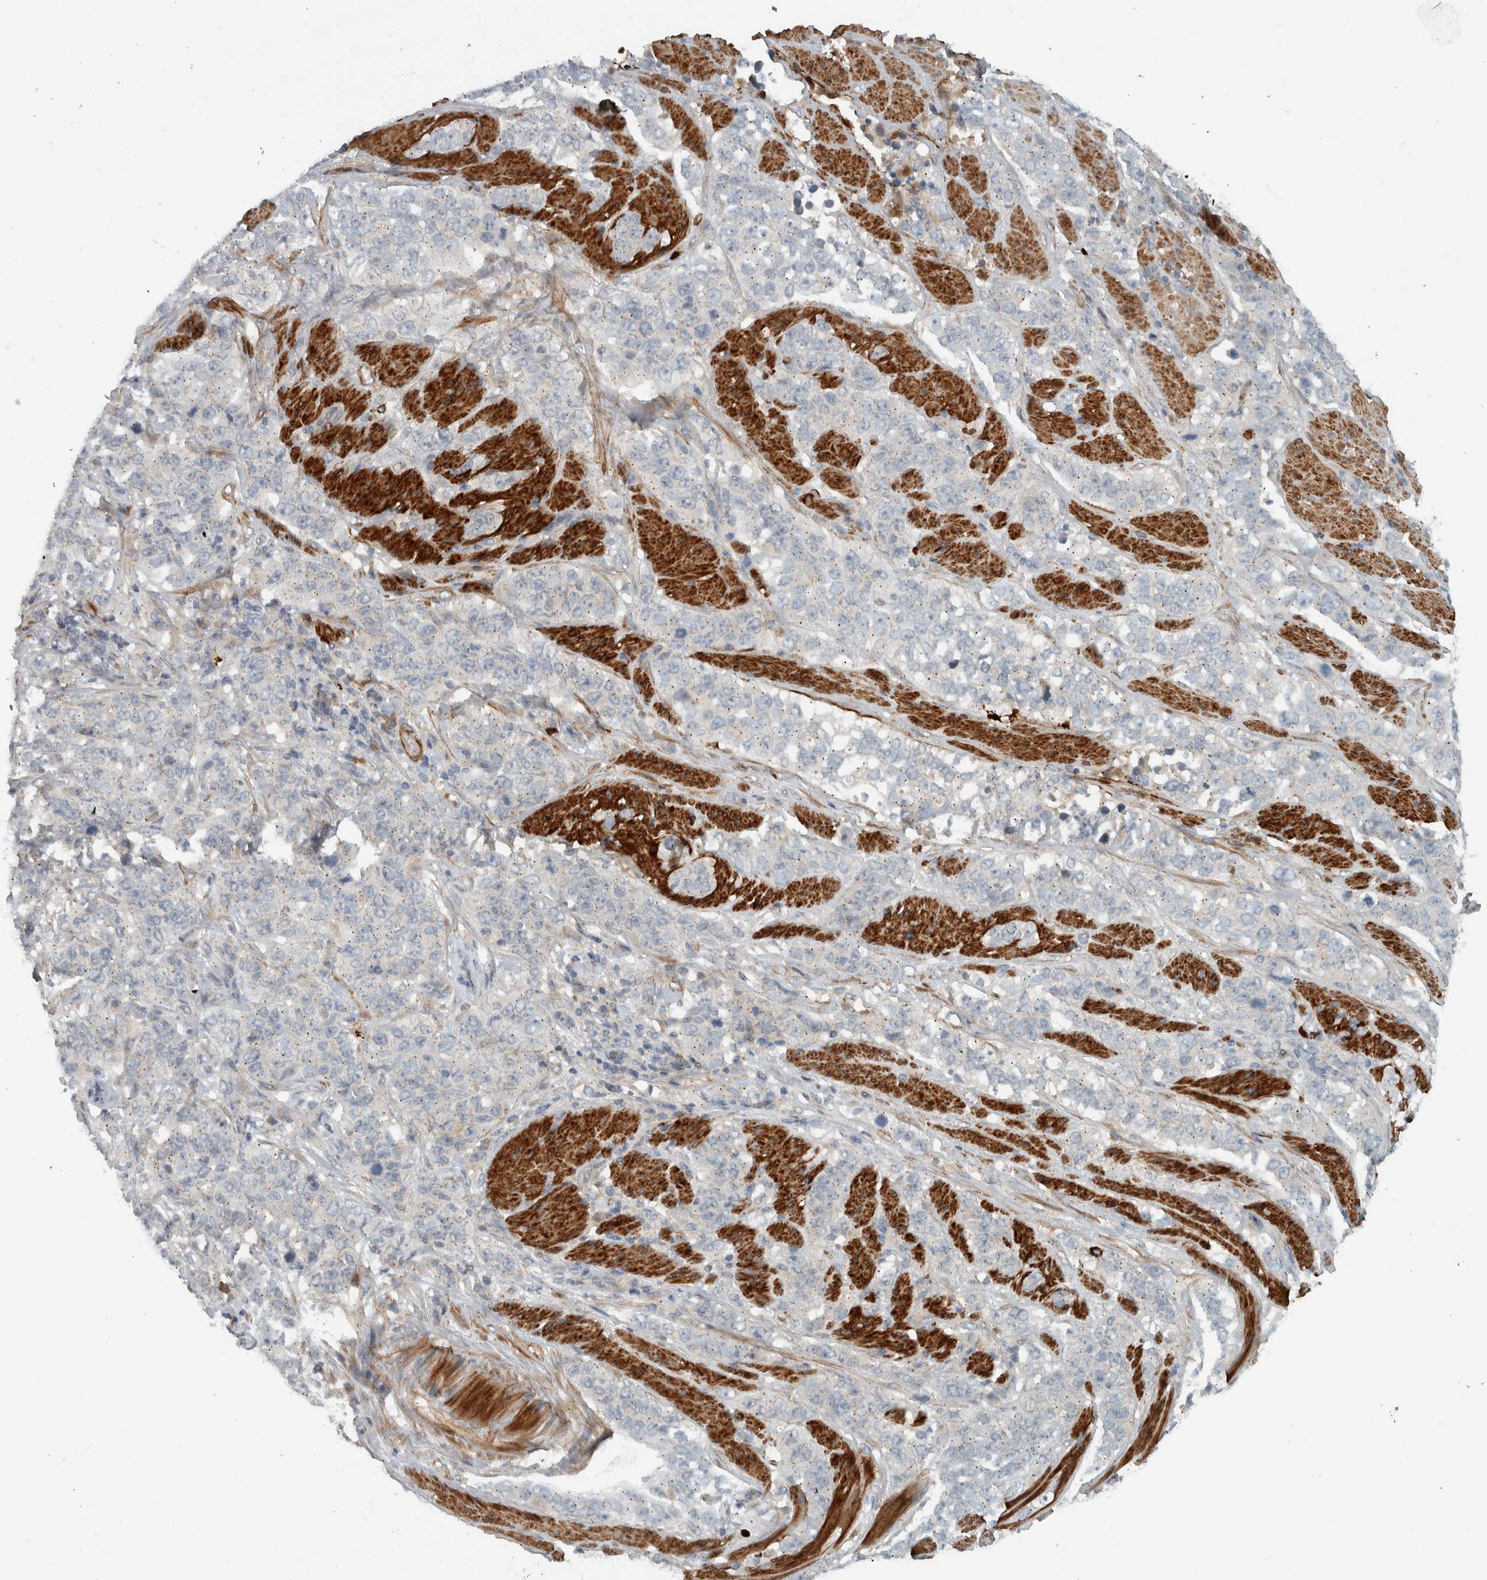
{"staining": {"intensity": "negative", "quantity": "none", "location": "none"}, "tissue": "stomach cancer", "cell_type": "Tumor cells", "image_type": "cancer", "snomed": [{"axis": "morphology", "description": "Adenocarcinoma, NOS"}, {"axis": "topography", "description": "Stomach"}], "caption": "DAB immunohistochemical staining of human stomach adenocarcinoma exhibits no significant expression in tumor cells. The staining is performed using DAB (3,3'-diaminobenzidine) brown chromogen with nuclei counter-stained in using hematoxylin.", "gene": "LBHD1", "patient": {"sex": "male", "age": 48}}